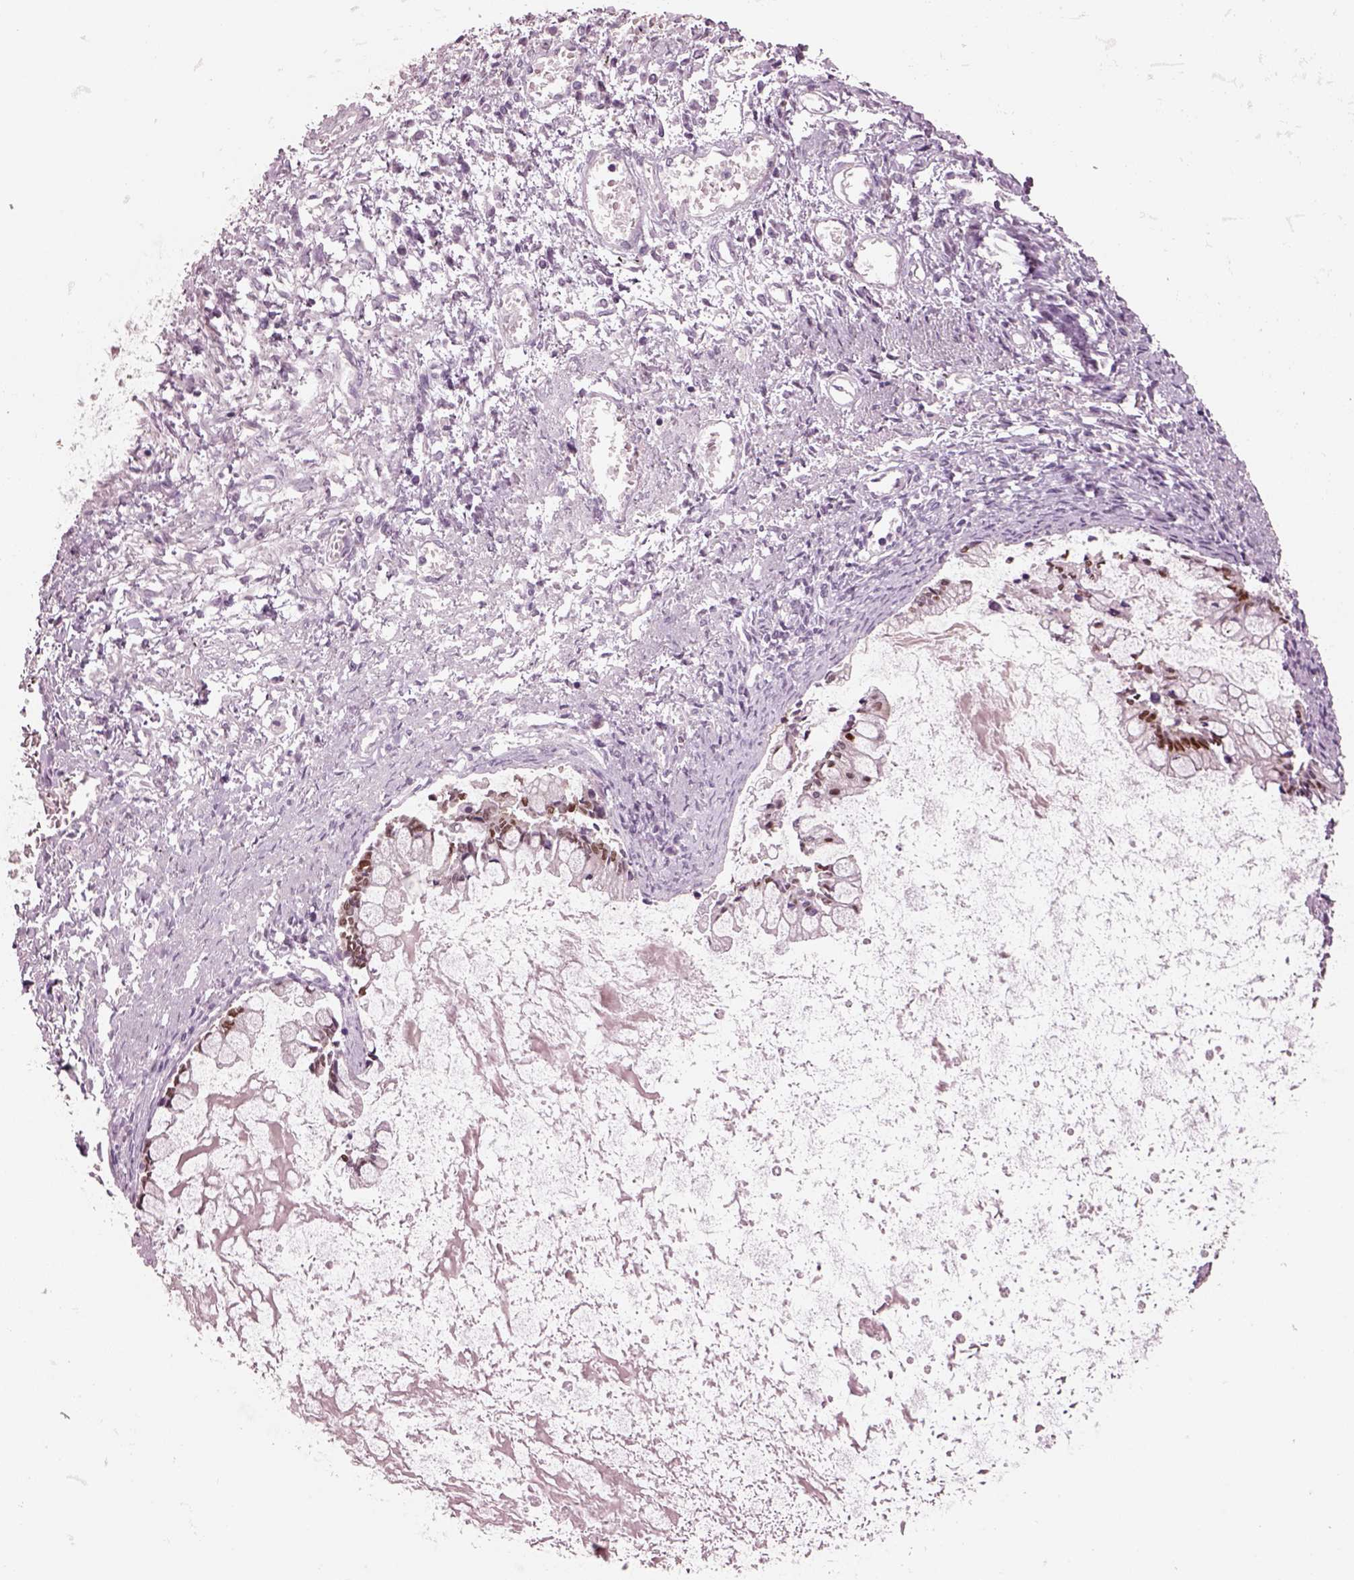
{"staining": {"intensity": "moderate", "quantity": ">75%", "location": "nuclear"}, "tissue": "ovarian cancer", "cell_type": "Tumor cells", "image_type": "cancer", "snomed": [{"axis": "morphology", "description": "Cystadenocarcinoma, mucinous, NOS"}, {"axis": "topography", "description": "Ovary"}], "caption": "Tumor cells exhibit moderate nuclear positivity in about >75% of cells in ovarian cancer (mucinous cystadenocarcinoma).", "gene": "SOX9", "patient": {"sex": "female", "age": 67}}